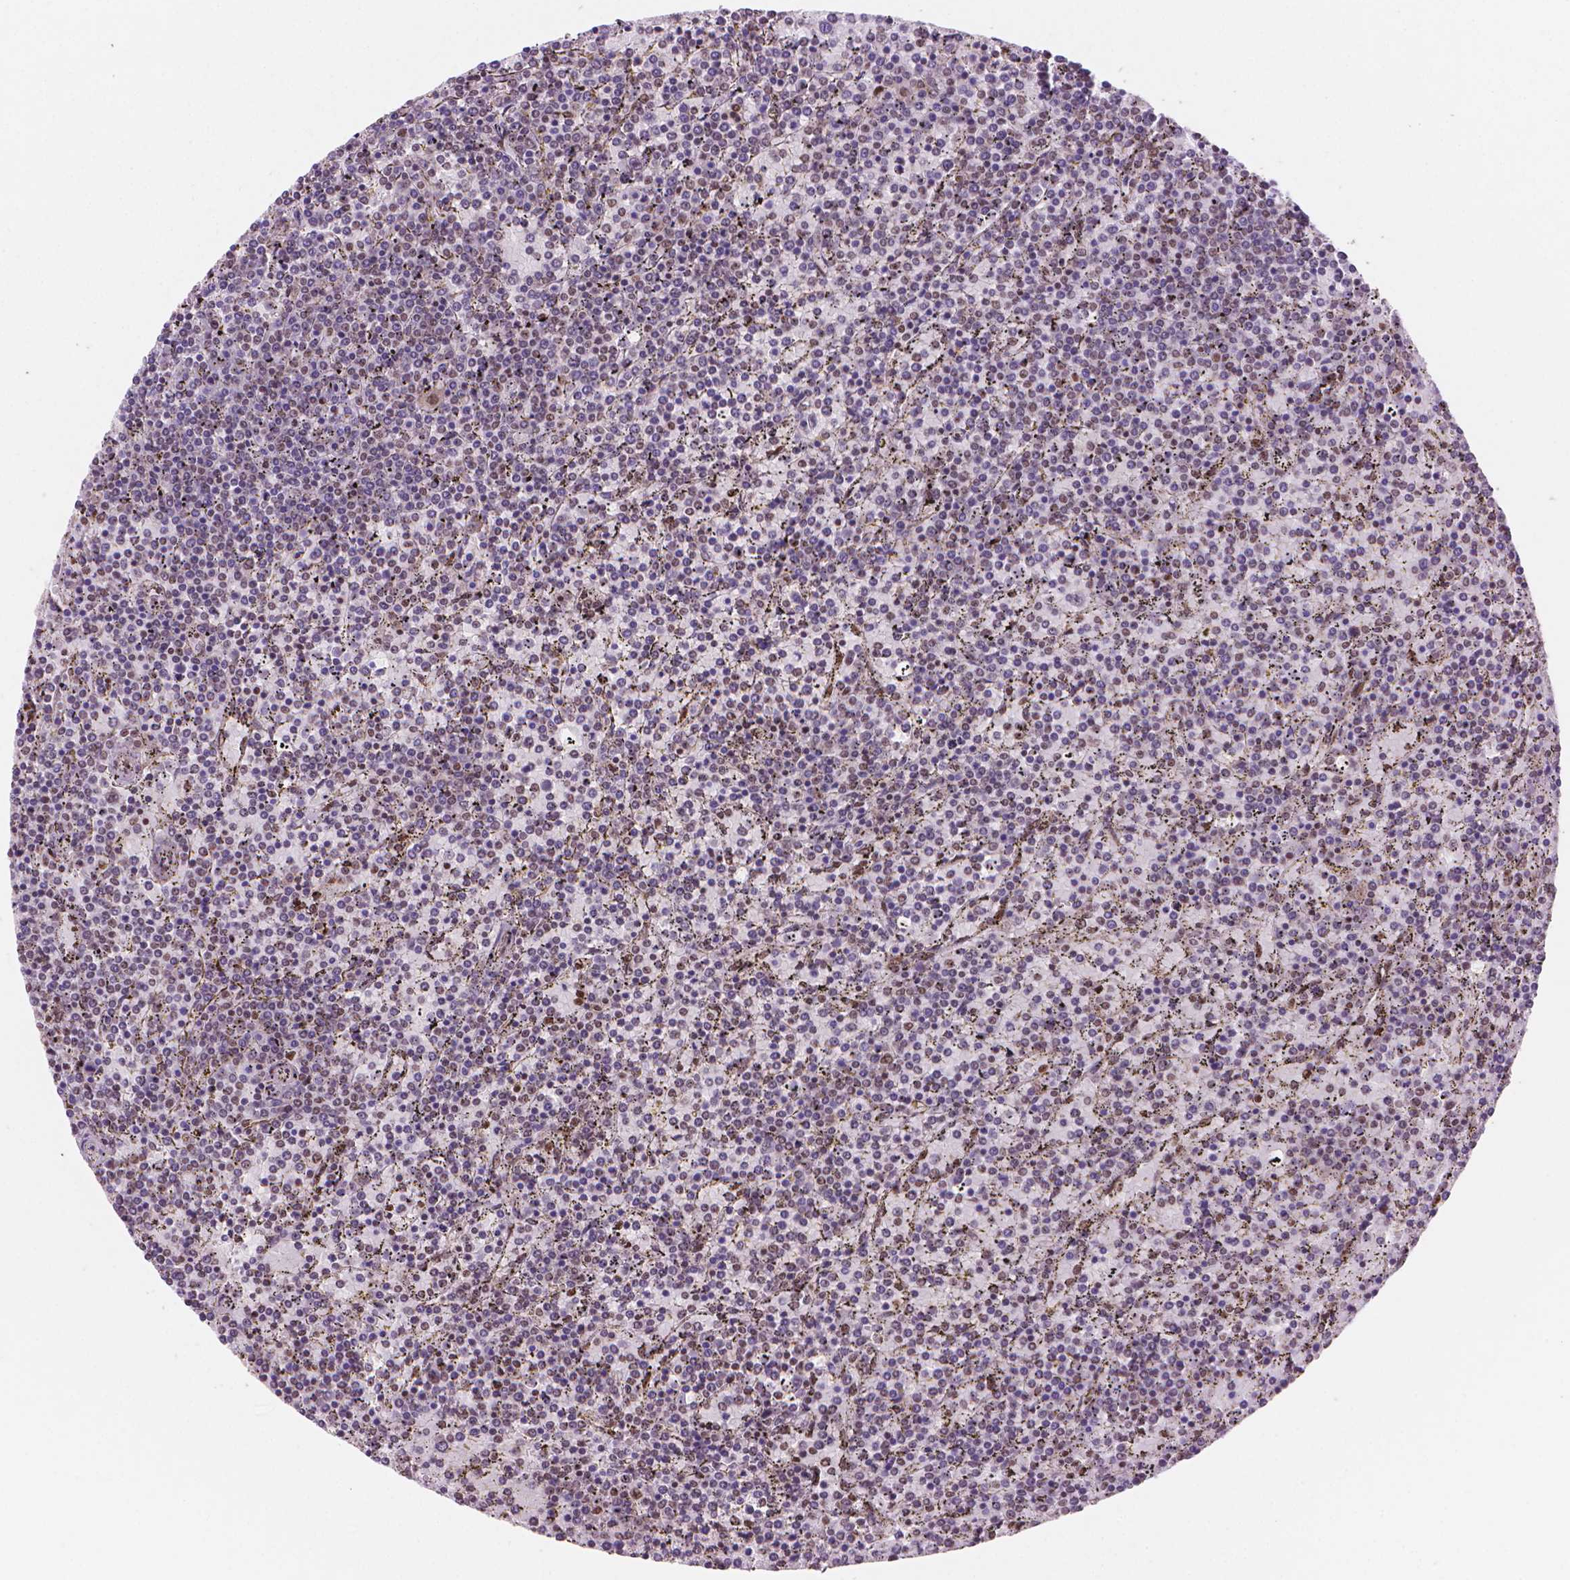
{"staining": {"intensity": "negative", "quantity": "none", "location": "none"}, "tissue": "lymphoma", "cell_type": "Tumor cells", "image_type": "cancer", "snomed": [{"axis": "morphology", "description": "Malignant lymphoma, non-Hodgkin's type, Low grade"}, {"axis": "topography", "description": "Spleen"}], "caption": "A photomicrograph of low-grade malignant lymphoma, non-Hodgkin's type stained for a protein exhibits no brown staining in tumor cells. (DAB (3,3'-diaminobenzidine) immunohistochemistry (IHC) with hematoxylin counter stain).", "gene": "UBN1", "patient": {"sex": "female", "age": 77}}